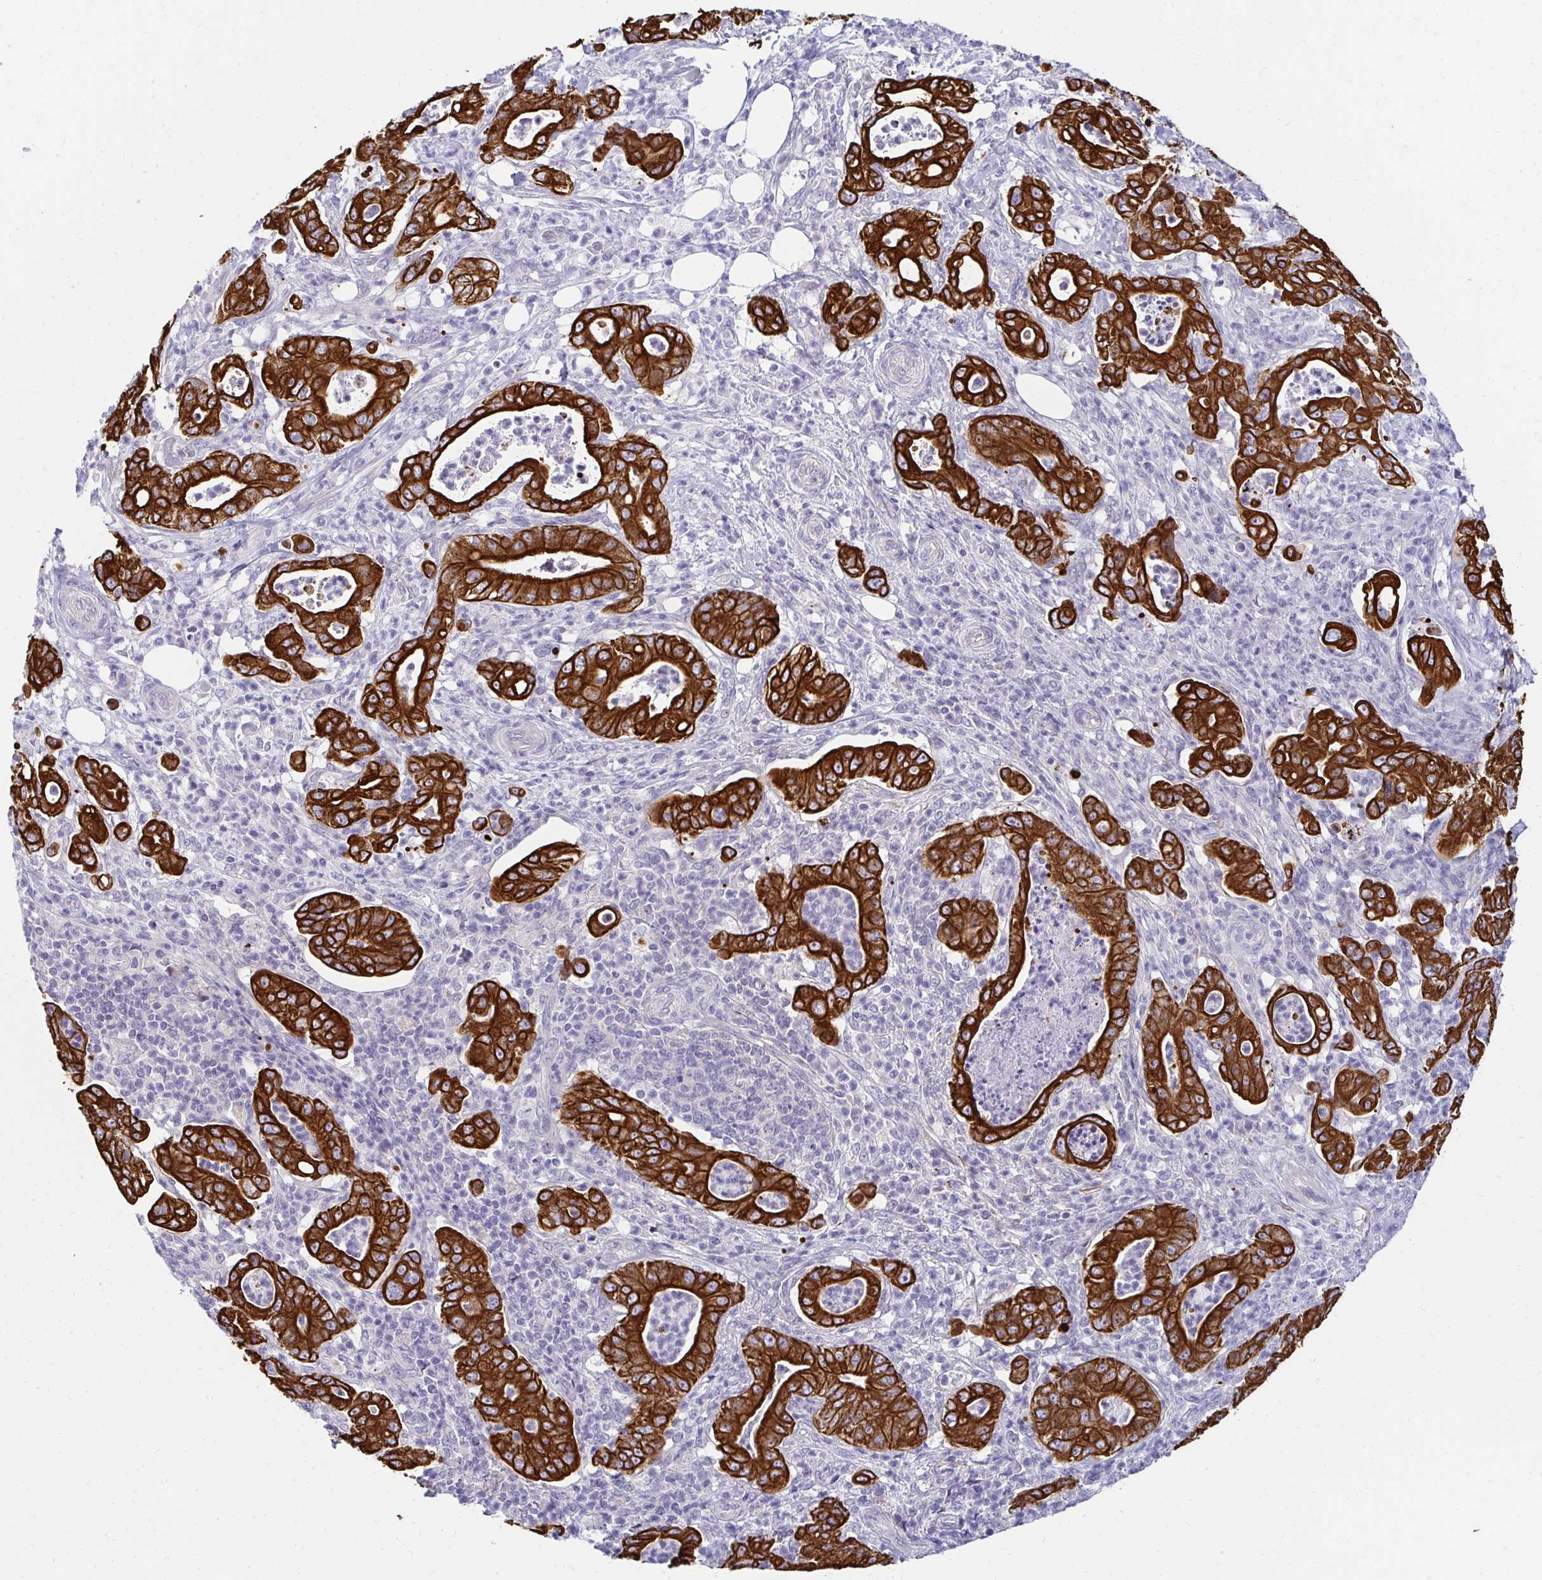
{"staining": {"intensity": "strong", "quantity": ">75%", "location": "cytoplasmic/membranous"}, "tissue": "pancreatic cancer", "cell_type": "Tumor cells", "image_type": "cancer", "snomed": [{"axis": "morphology", "description": "Adenocarcinoma, NOS"}, {"axis": "topography", "description": "Pancreas"}], "caption": "Protein positivity by immunohistochemistry displays strong cytoplasmic/membranous staining in about >75% of tumor cells in adenocarcinoma (pancreatic). (DAB (3,3'-diaminobenzidine) IHC, brown staining for protein, blue staining for nuclei).", "gene": "C1QTNF2", "patient": {"sex": "male", "age": 71}}